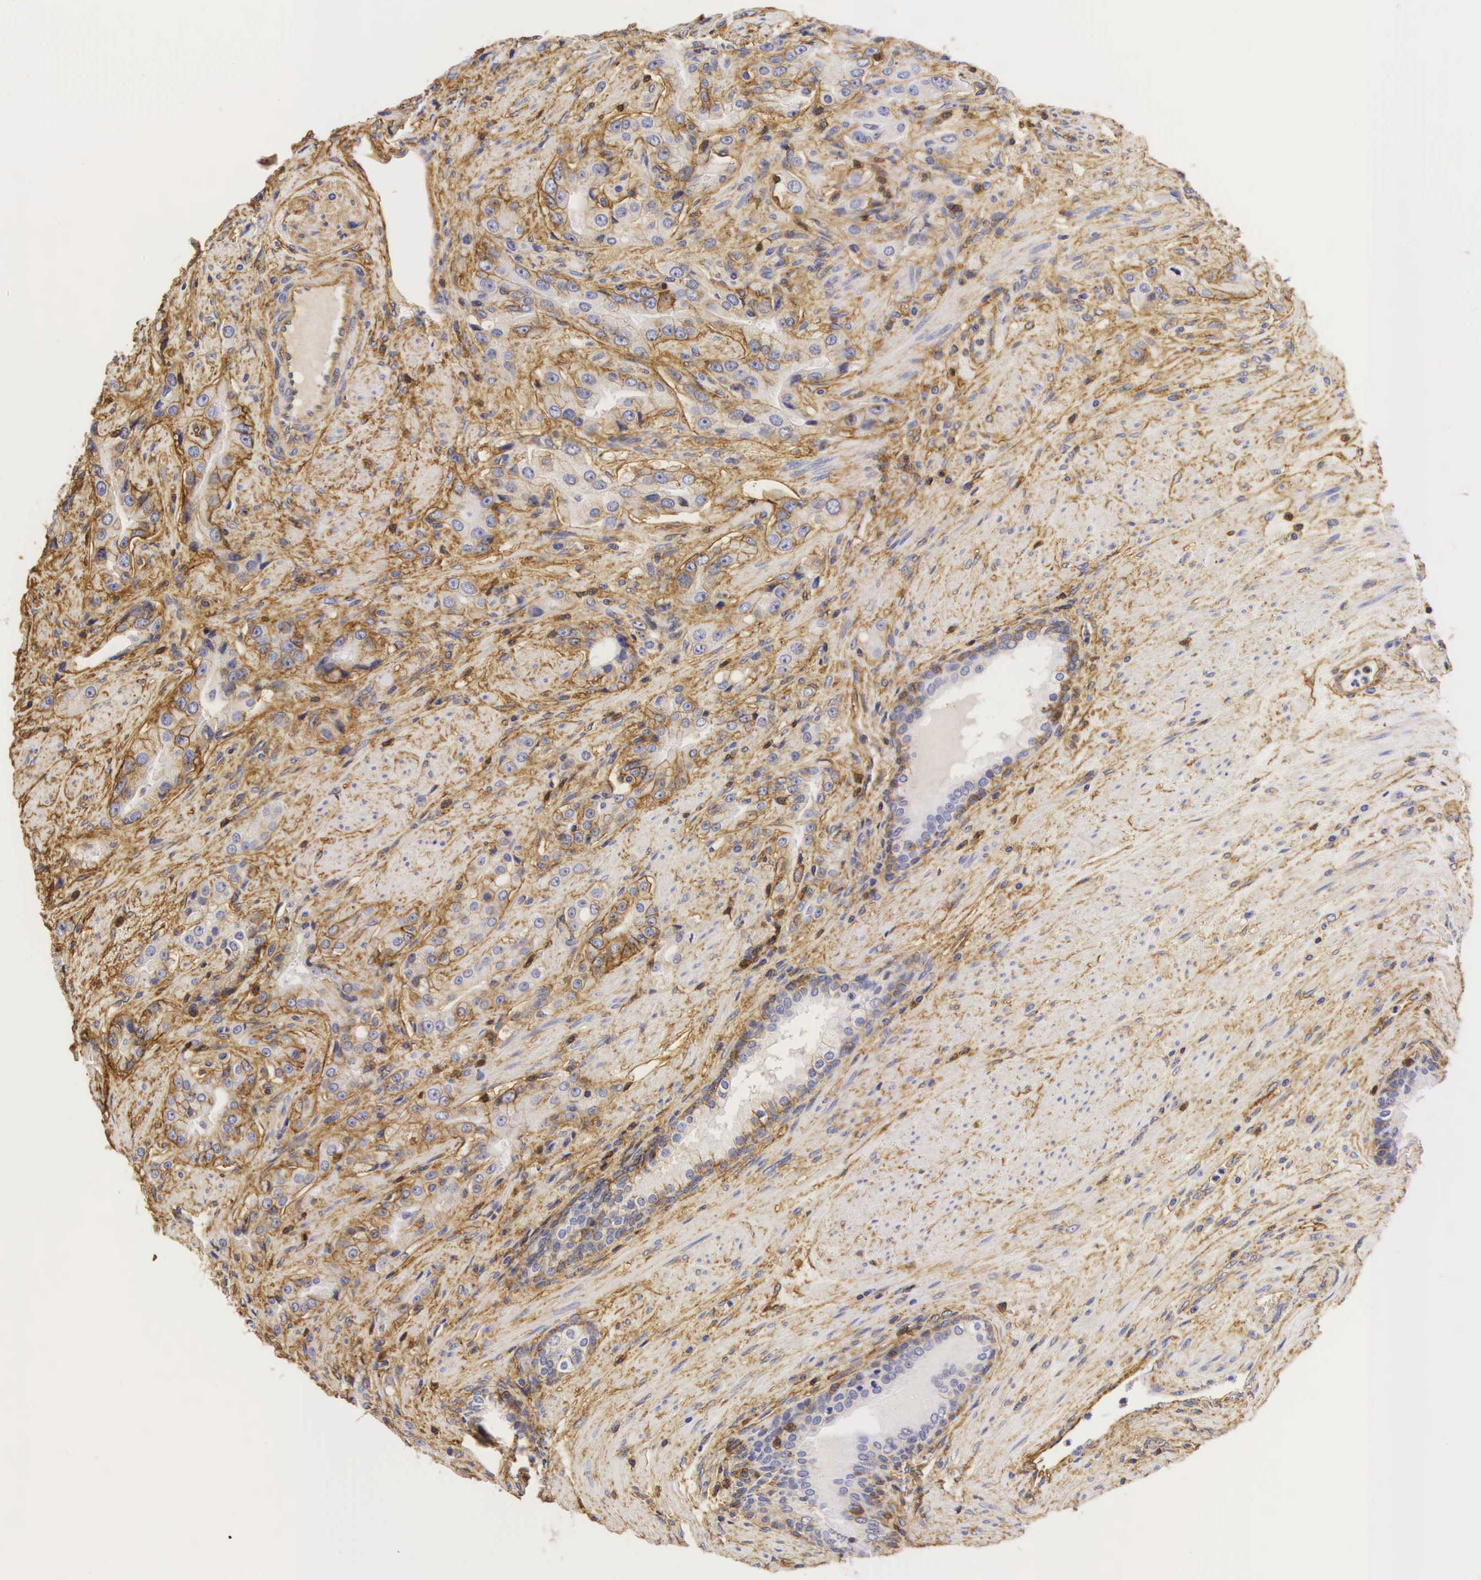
{"staining": {"intensity": "weak", "quantity": "<25%", "location": "cytoplasmic/membranous"}, "tissue": "prostate cancer", "cell_type": "Tumor cells", "image_type": "cancer", "snomed": [{"axis": "morphology", "description": "Adenocarcinoma, Medium grade"}, {"axis": "topography", "description": "Prostate"}], "caption": "Tumor cells show no significant expression in prostate cancer.", "gene": "CD99", "patient": {"sex": "male", "age": 72}}